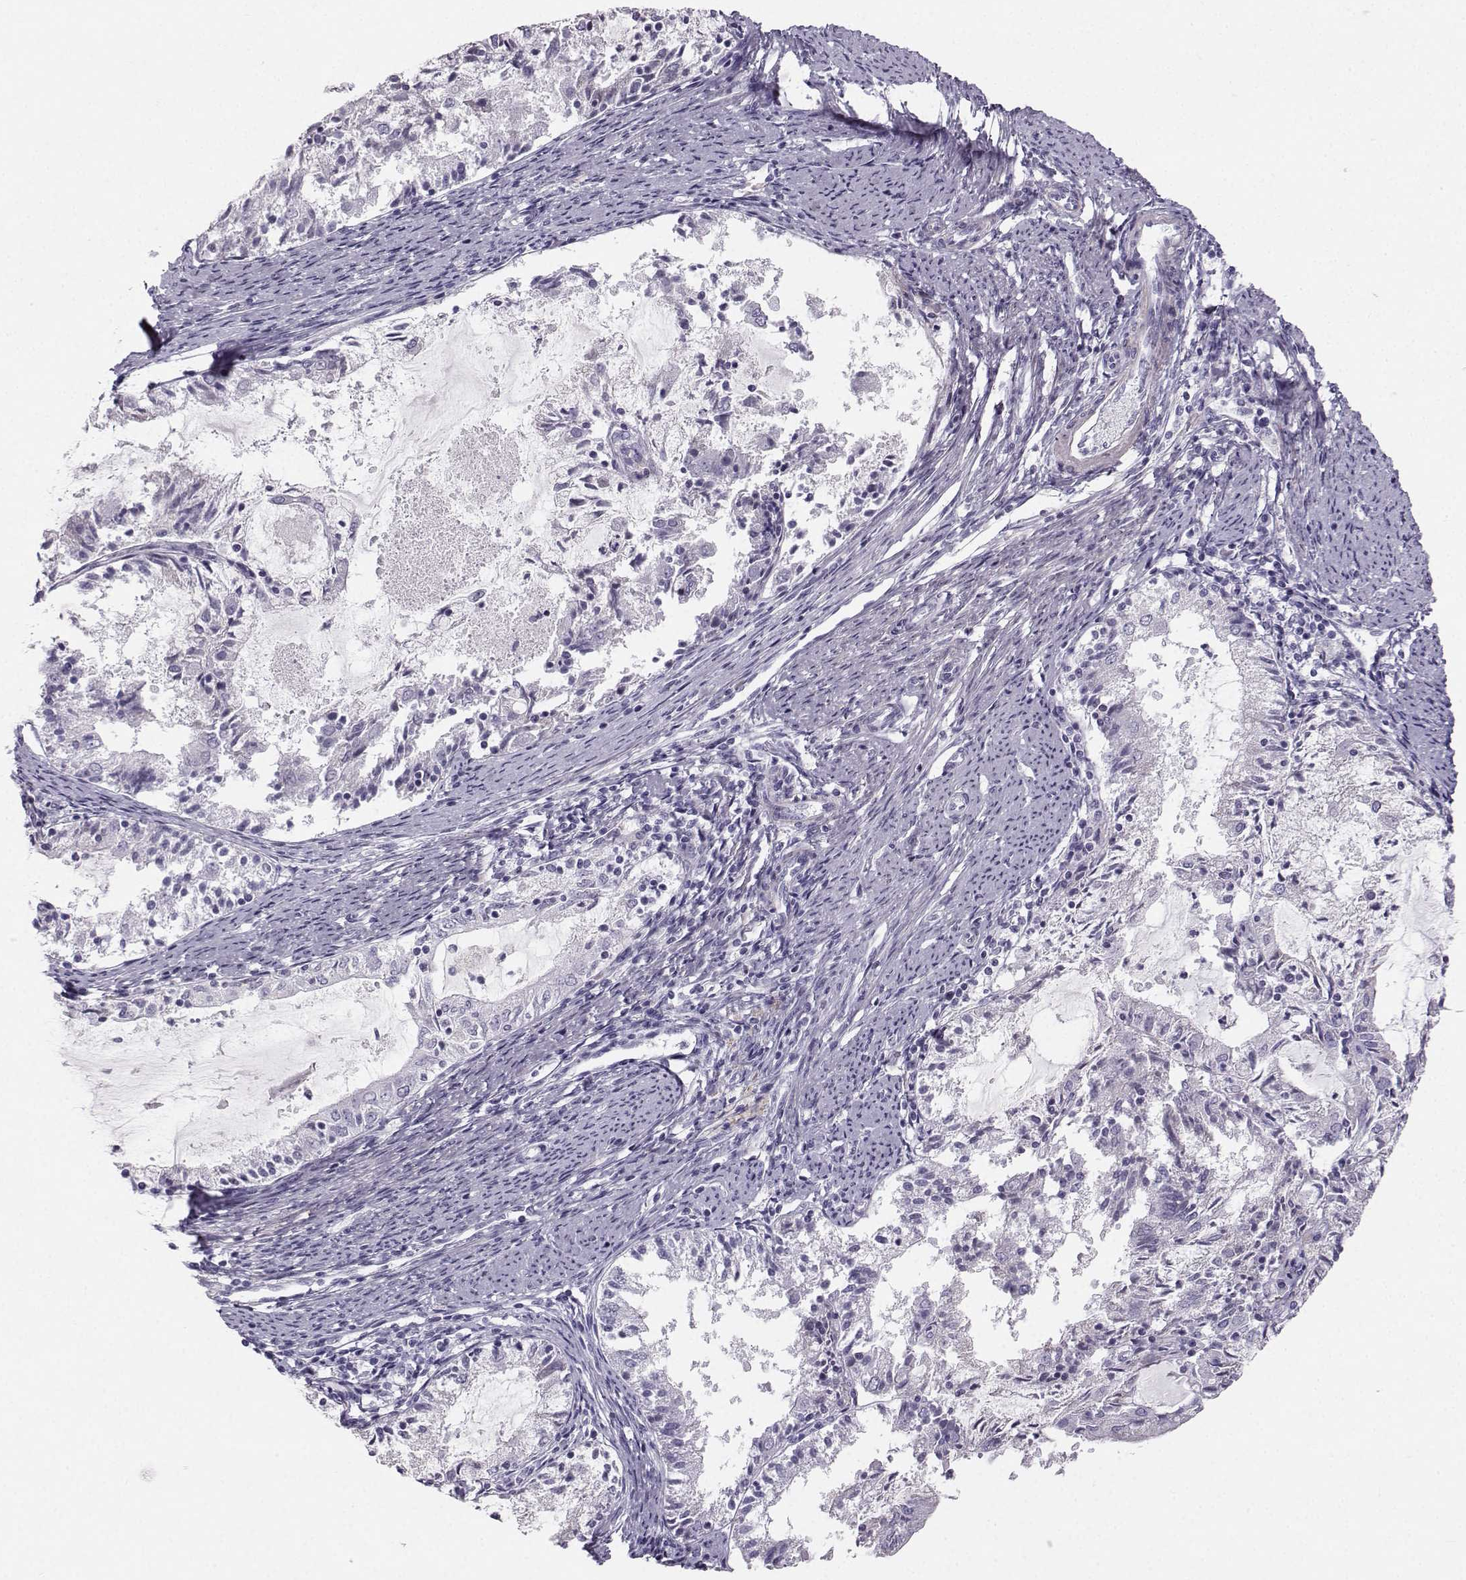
{"staining": {"intensity": "negative", "quantity": "none", "location": "none"}, "tissue": "endometrial cancer", "cell_type": "Tumor cells", "image_type": "cancer", "snomed": [{"axis": "morphology", "description": "Adenocarcinoma, NOS"}, {"axis": "topography", "description": "Endometrium"}], "caption": "Tumor cells are negative for brown protein staining in endometrial cancer. The staining is performed using DAB brown chromogen with nuclei counter-stained in using hematoxylin.", "gene": "CASR", "patient": {"sex": "female", "age": 57}}